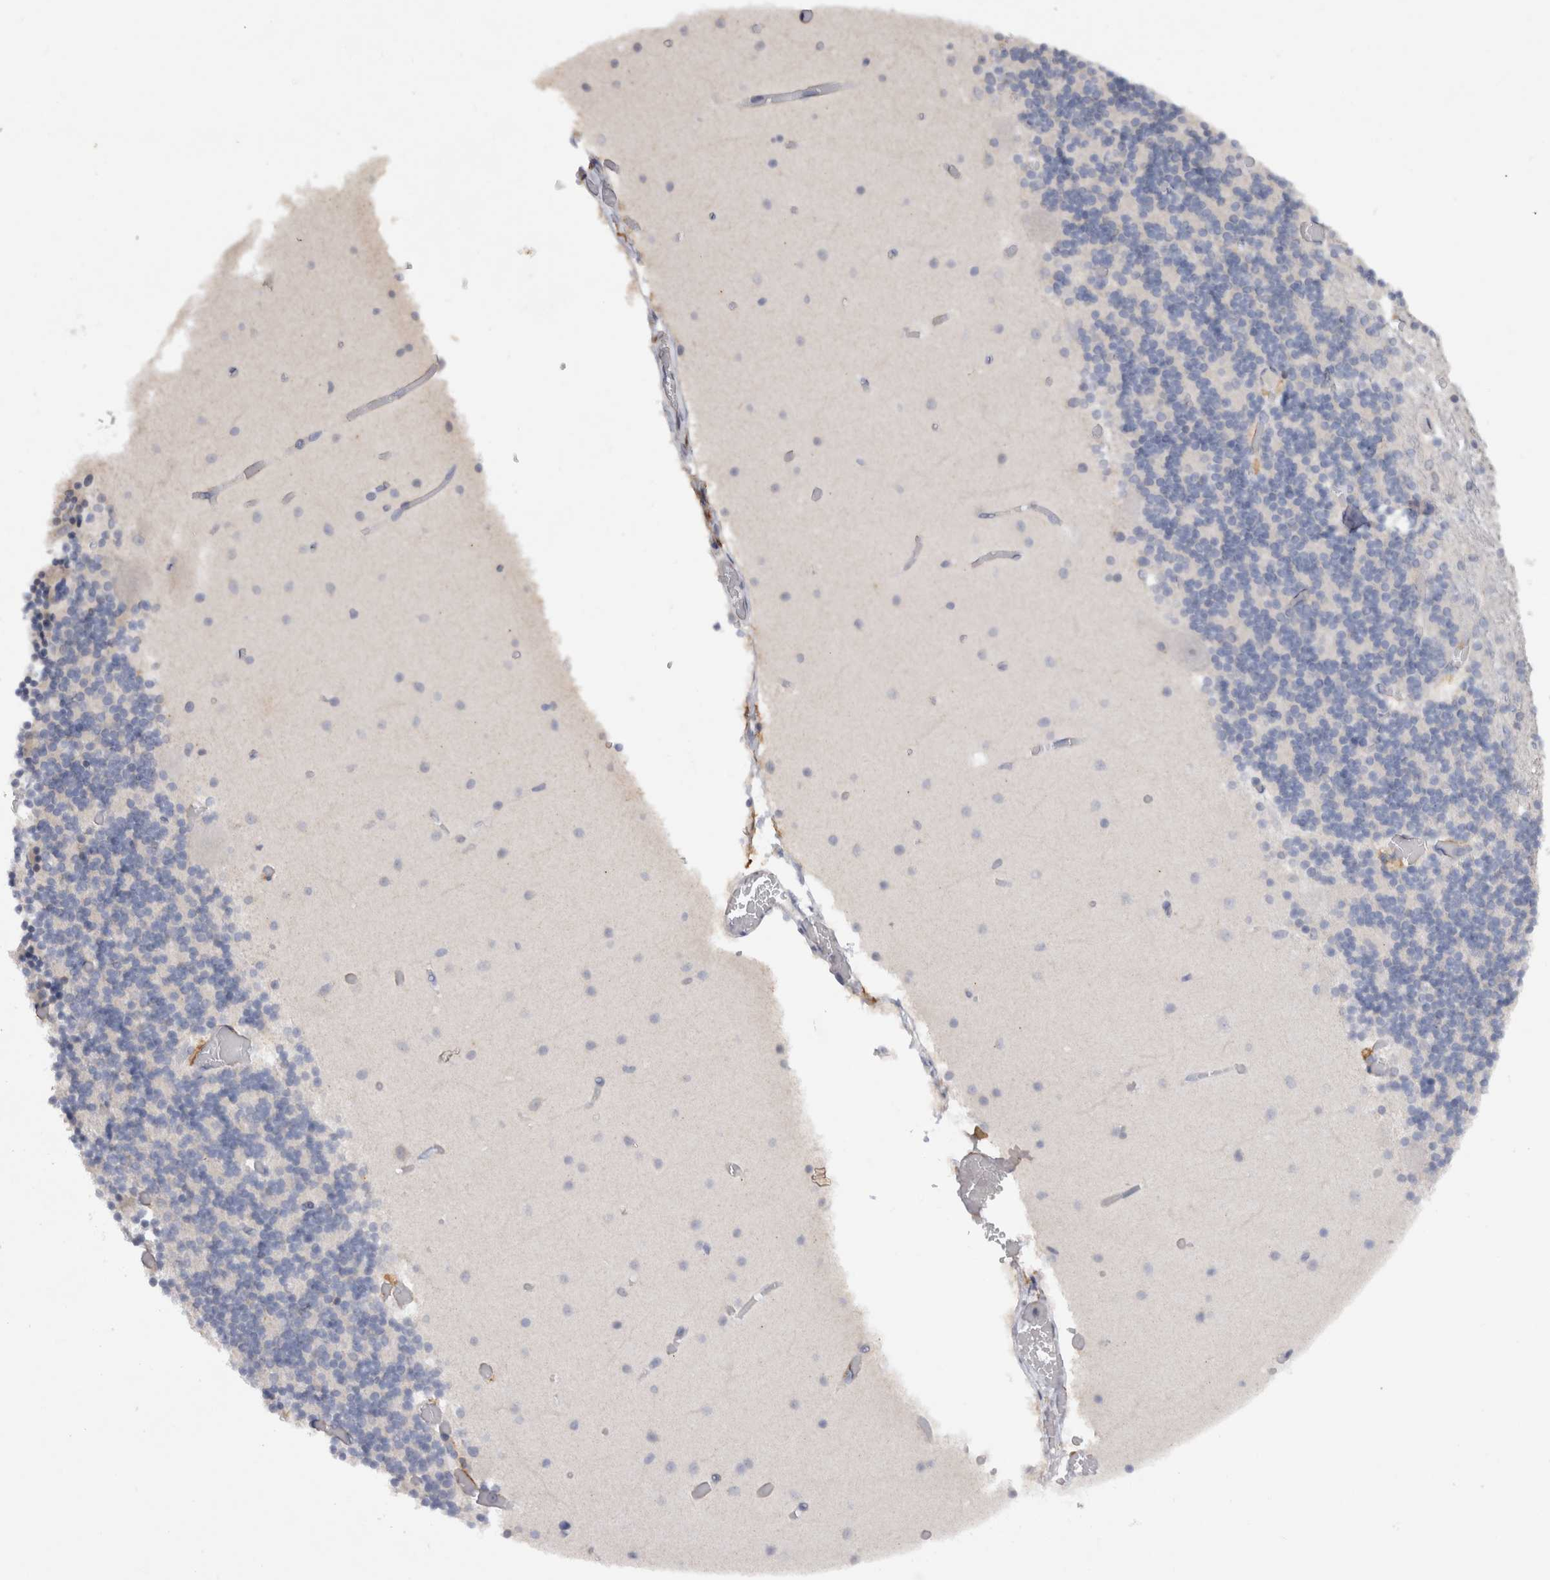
{"staining": {"intensity": "negative", "quantity": "none", "location": "none"}, "tissue": "cerebellum", "cell_type": "Cells in granular layer", "image_type": "normal", "snomed": [{"axis": "morphology", "description": "Normal tissue, NOS"}, {"axis": "topography", "description": "Cerebellum"}], "caption": "An immunohistochemistry photomicrograph of normal cerebellum is shown. There is no staining in cells in granular layer of cerebellum. (Immunohistochemistry (ihc), brightfield microscopy, high magnification).", "gene": "VSIG4", "patient": {"sex": "female", "age": 28}}